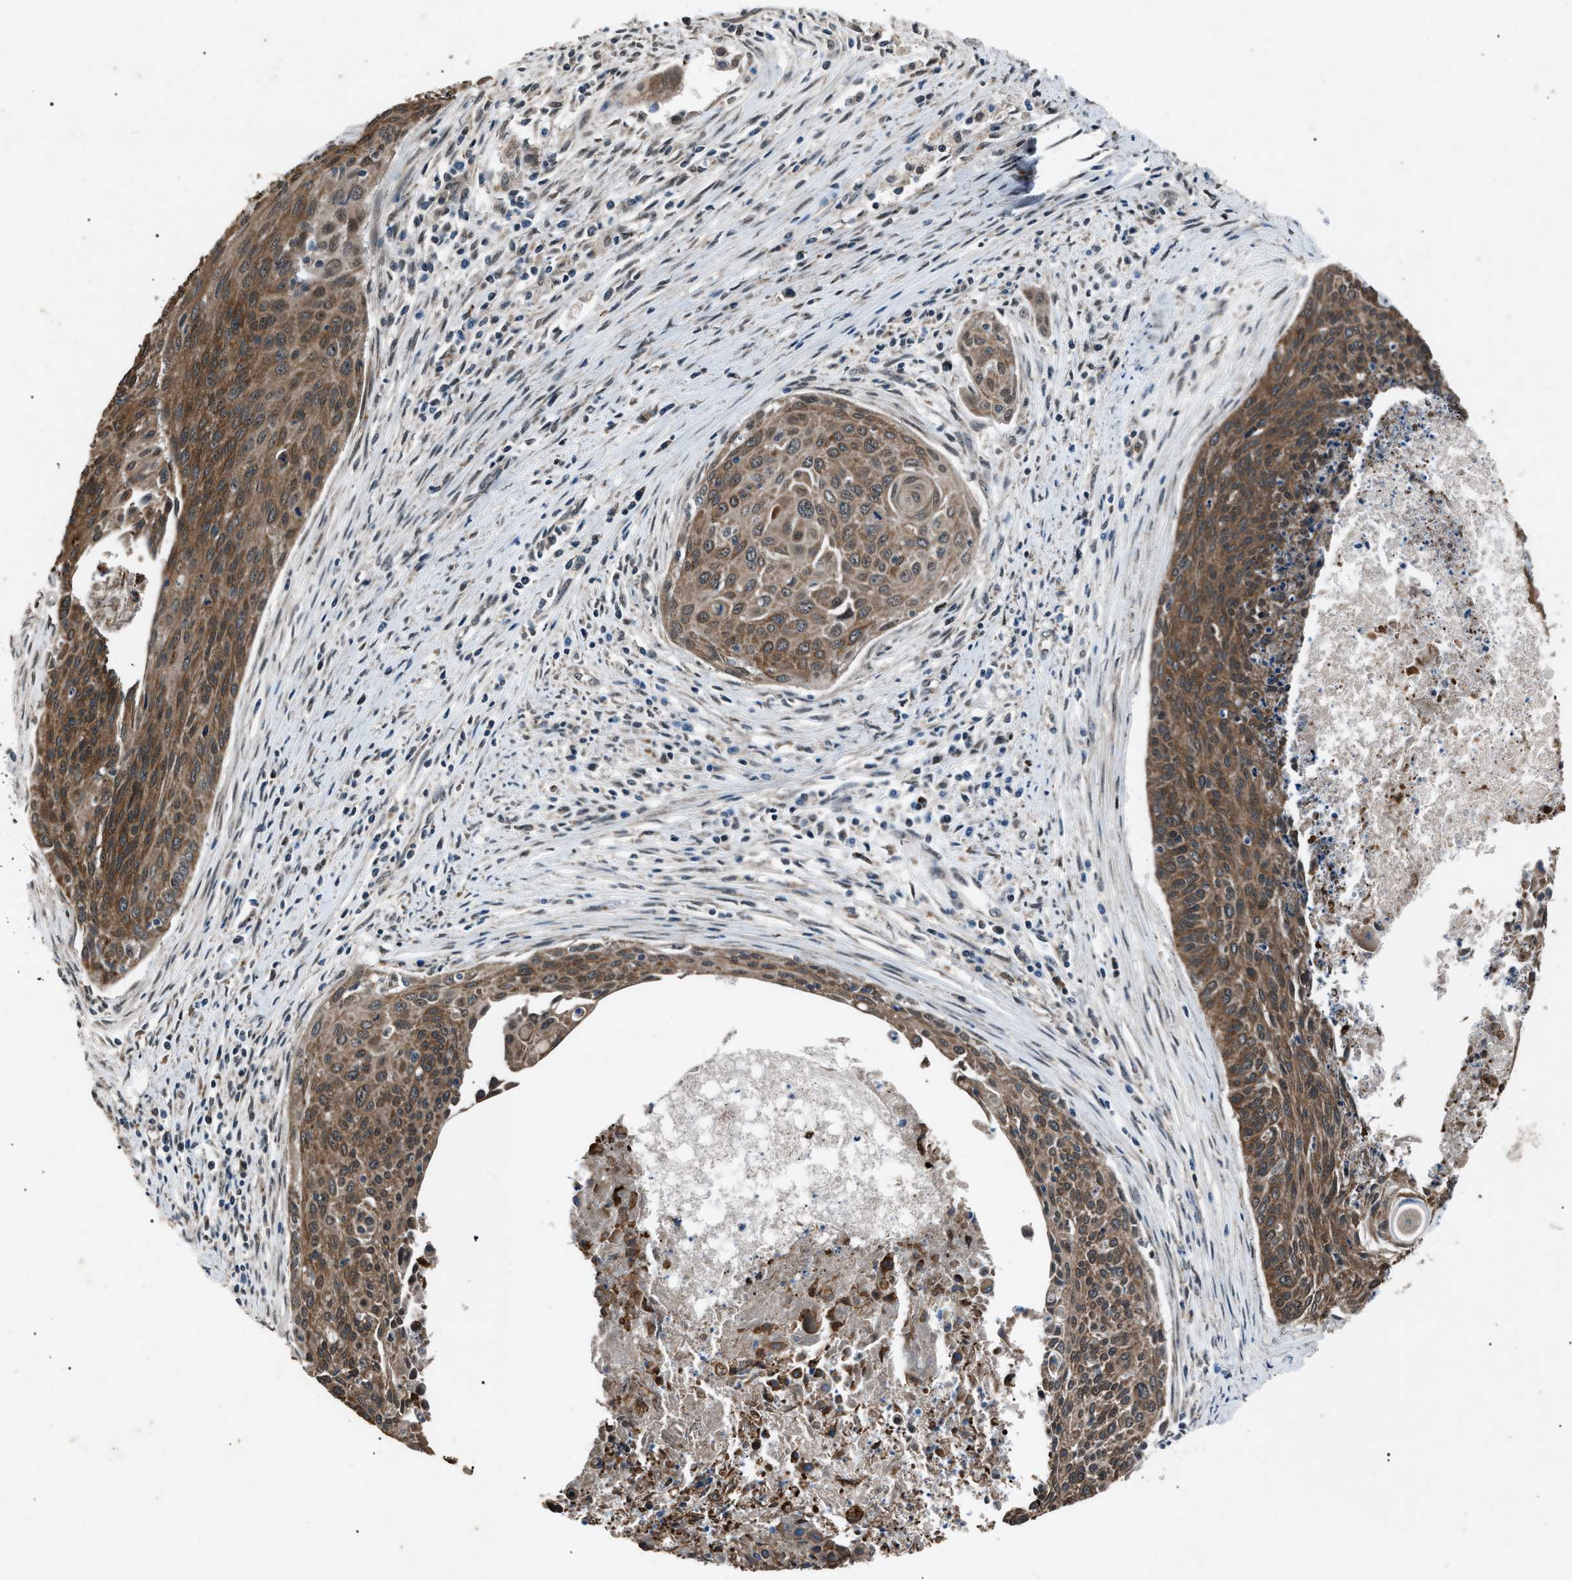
{"staining": {"intensity": "moderate", "quantity": ">75%", "location": "cytoplasmic/membranous"}, "tissue": "cervical cancer", "cell_type": "Tumor cells", "image_type": "cancer", "snomed": [{"axis": "morphology", "description": "Squamous cell carcinoma, NOS"}, {"axis": "topography", "description": "Cervix"}], "caption": "This image reveals cervical cancer stained with IHC to label a protein in brown. The cytoplasmic/membranous of tumor cells show moderate positivity for the protein. Nuclei are counter-stained blue.", "gene": "ZFAND2A", "patient": {"sex": "female", "age": 55}}